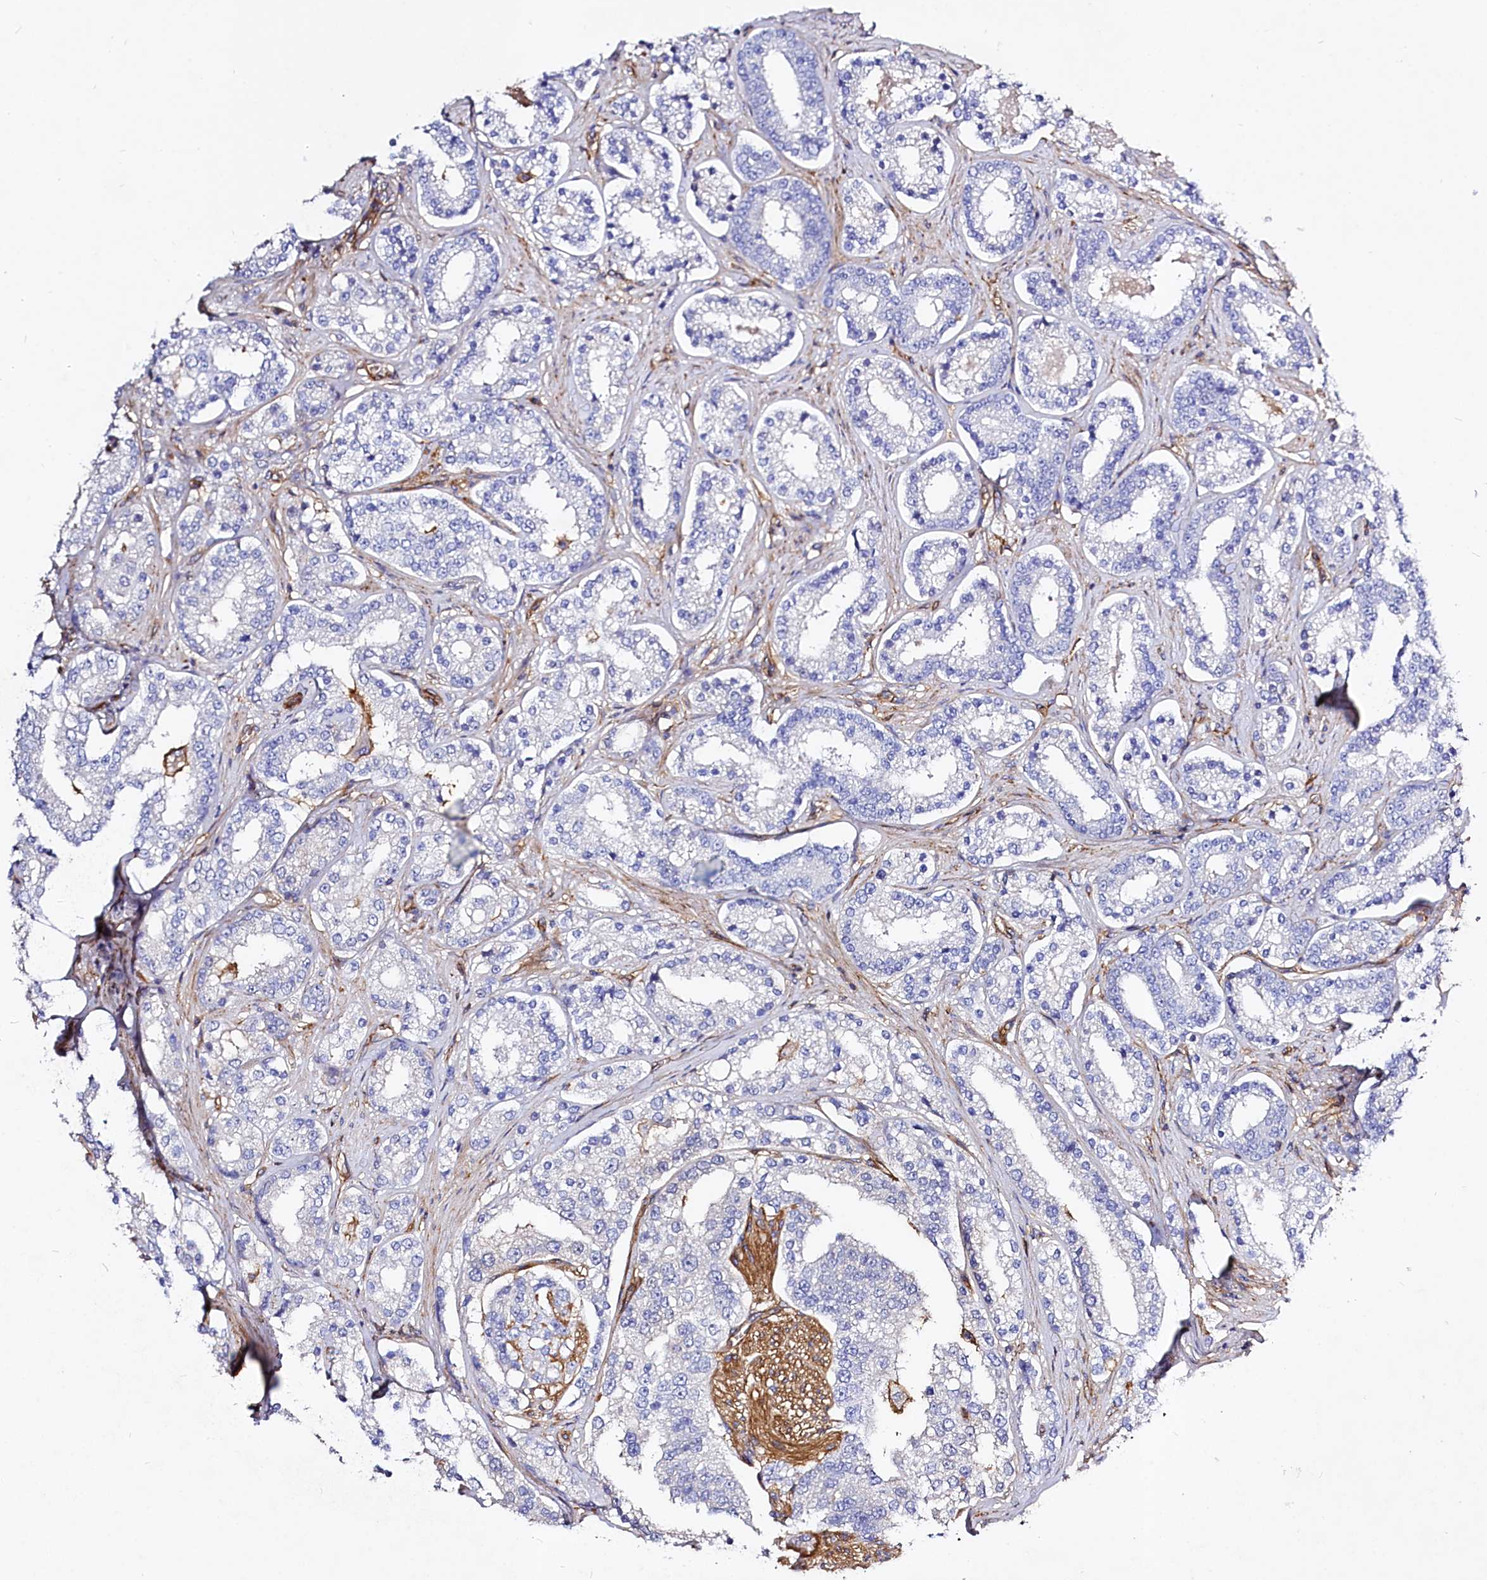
{"staining": {"intensity": "negative", "quantity": "none", "location": "none"}, "tissue": "prostate cancer", "cell_type": "Tumor cells", "image_type": "cancer", "snomed": [{"axis": "morphology", "description": "Normal tissue, NOS"}, {"axis": "morphology", "description": "Adenocarcinoma, High grade"}, {"axis": "topography", "description": "Prostate"}], "caption": "Immunohistochemistry micrograph of prostate adenocarcinoma (high-grade) stained for a protein (brown), which exhibits no staining in tumor cells.", "gene": "ANO6", "patient": {"sex": "male", "age": 83}}